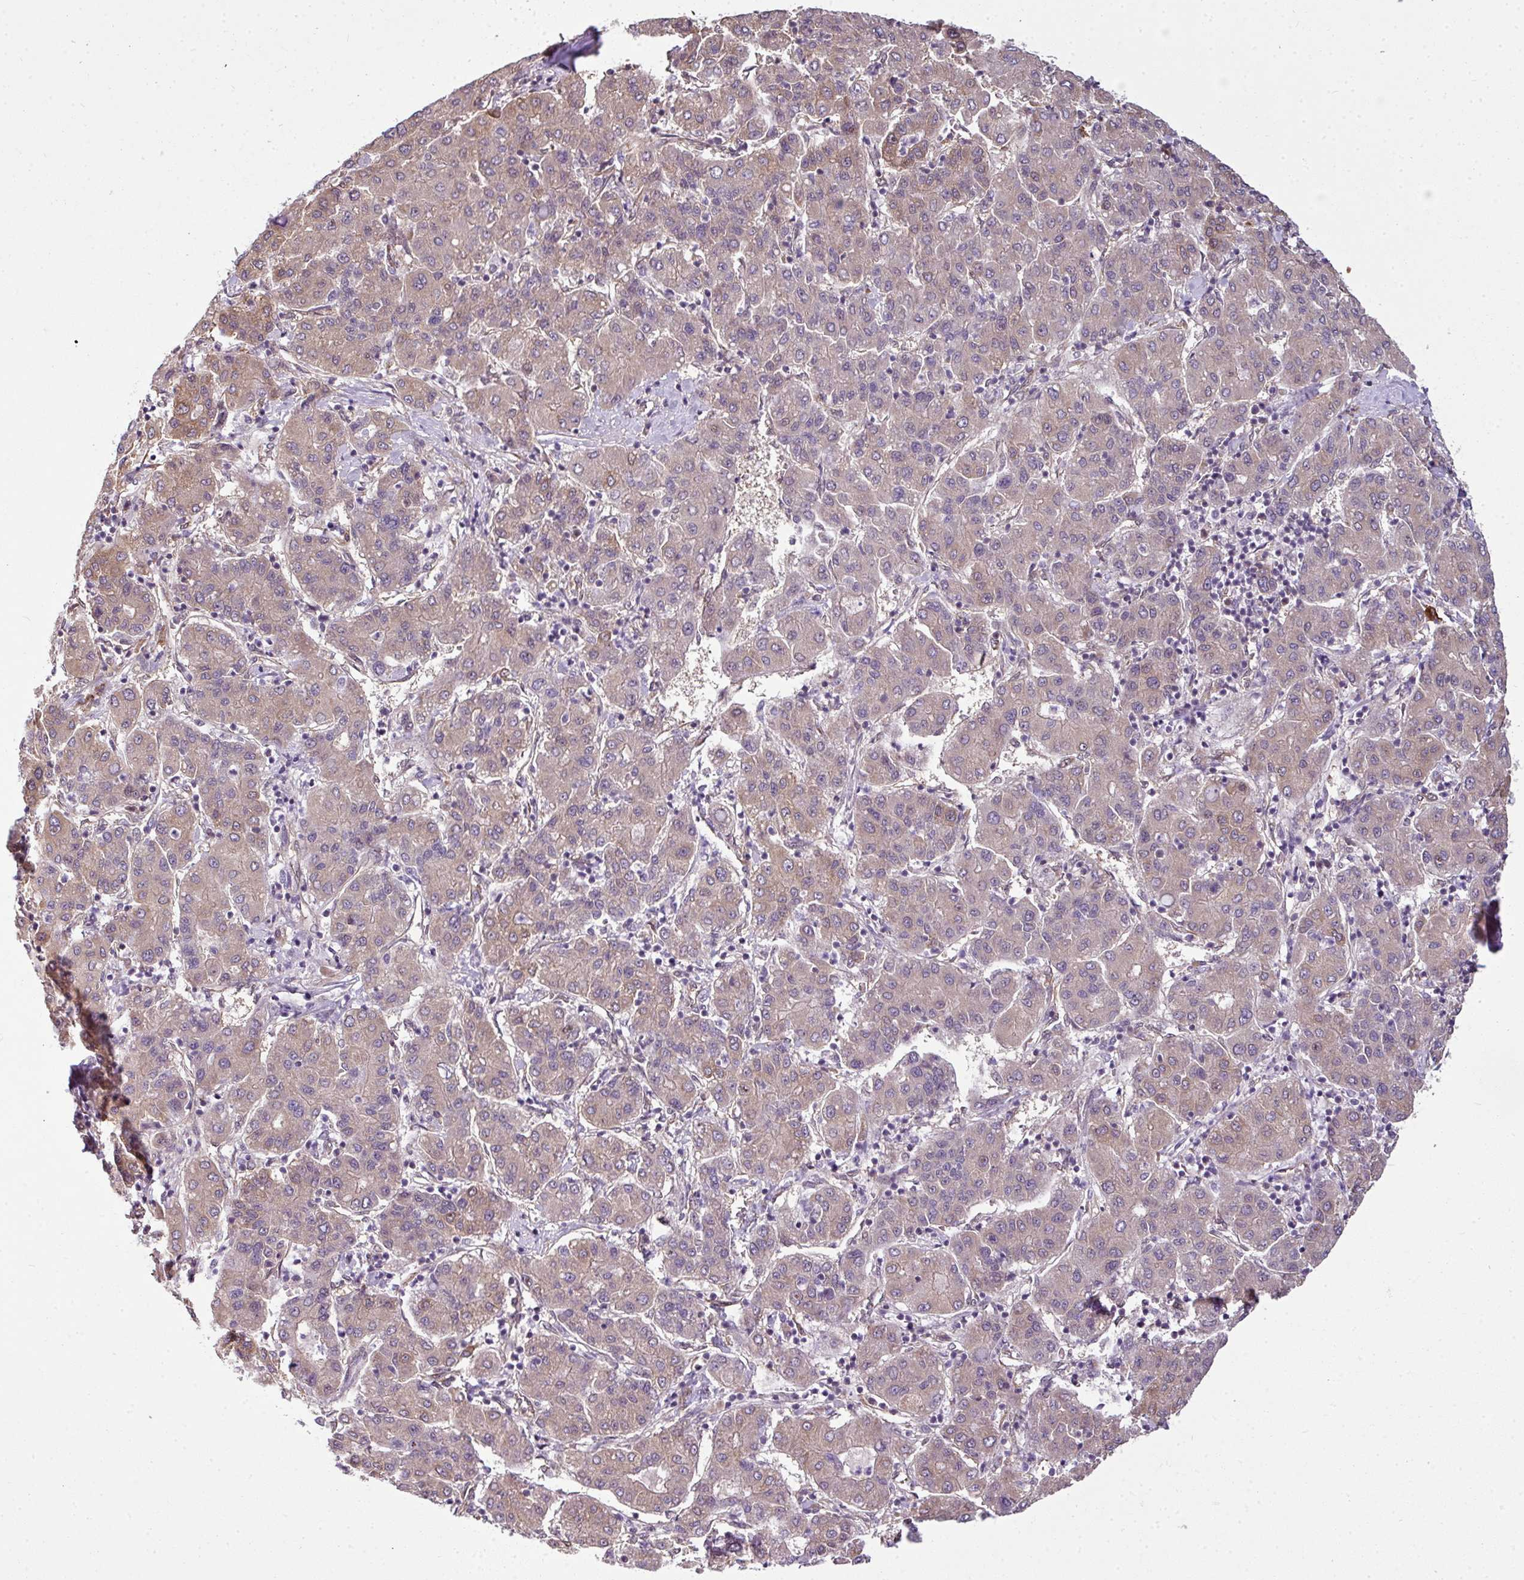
{"staining": {"intensity": "weak", "quantity": ">75%", "location": "cytoplasmic/membranous"}, "tissue": "liver cancer", "cell_type": "Tumor cells", "image_type": "cancer", "snomed": [{"axis": "morphology", "description": "Carcinoma, Hepatocellular, NOS"}, {"axis": "topography", "description": "Liver"}], "caption": "Human liver cancer stained with a brown dye shows weak cytoplasmic/membranous positive expression in approximately >75% of tumor cells.", "gene": "RBM4B", "patient": {"sex": "male", "age": 65}}